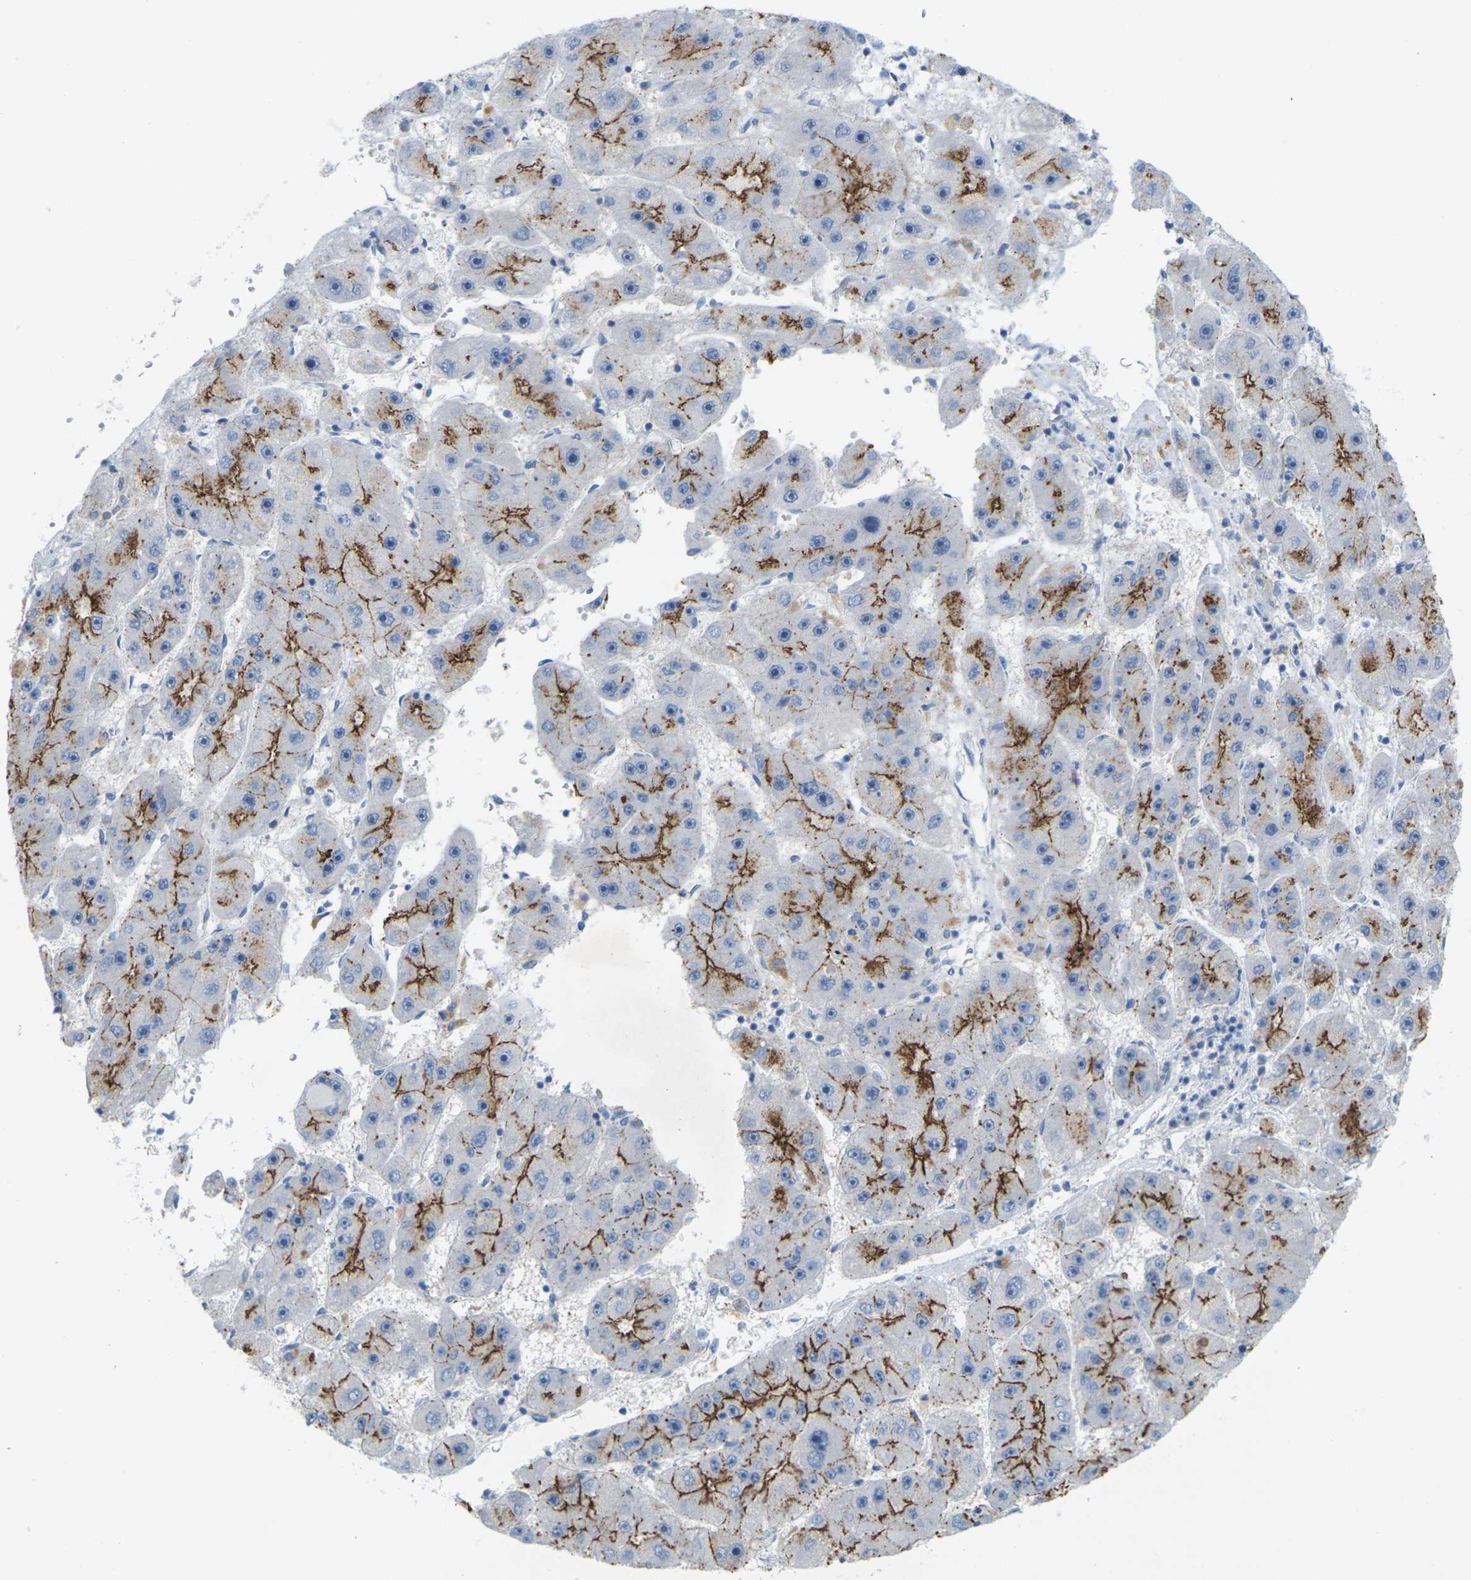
{"staining": {"intensity": "strong", "quantity": "25%-75%", "location": "cytoplasmic/membranous"}, "tissue": "liver cancer", "cell_type": "Tumor cells", "image_type": "cancer", "snomed": [{"axis": "morphology", "description": "Carcinoma, Hepatocellular, NOS"}, {"axis": "topography", "description": "Liver"}], "caption": "Immunohistochemistry (DAB) staining of liver cancer shows strong cytoplasmic/membranous protein positivity in about 25%-75% of tumor cells.", "gene": "CLDN3", "patient": {"sex": "female", "age": 61}}